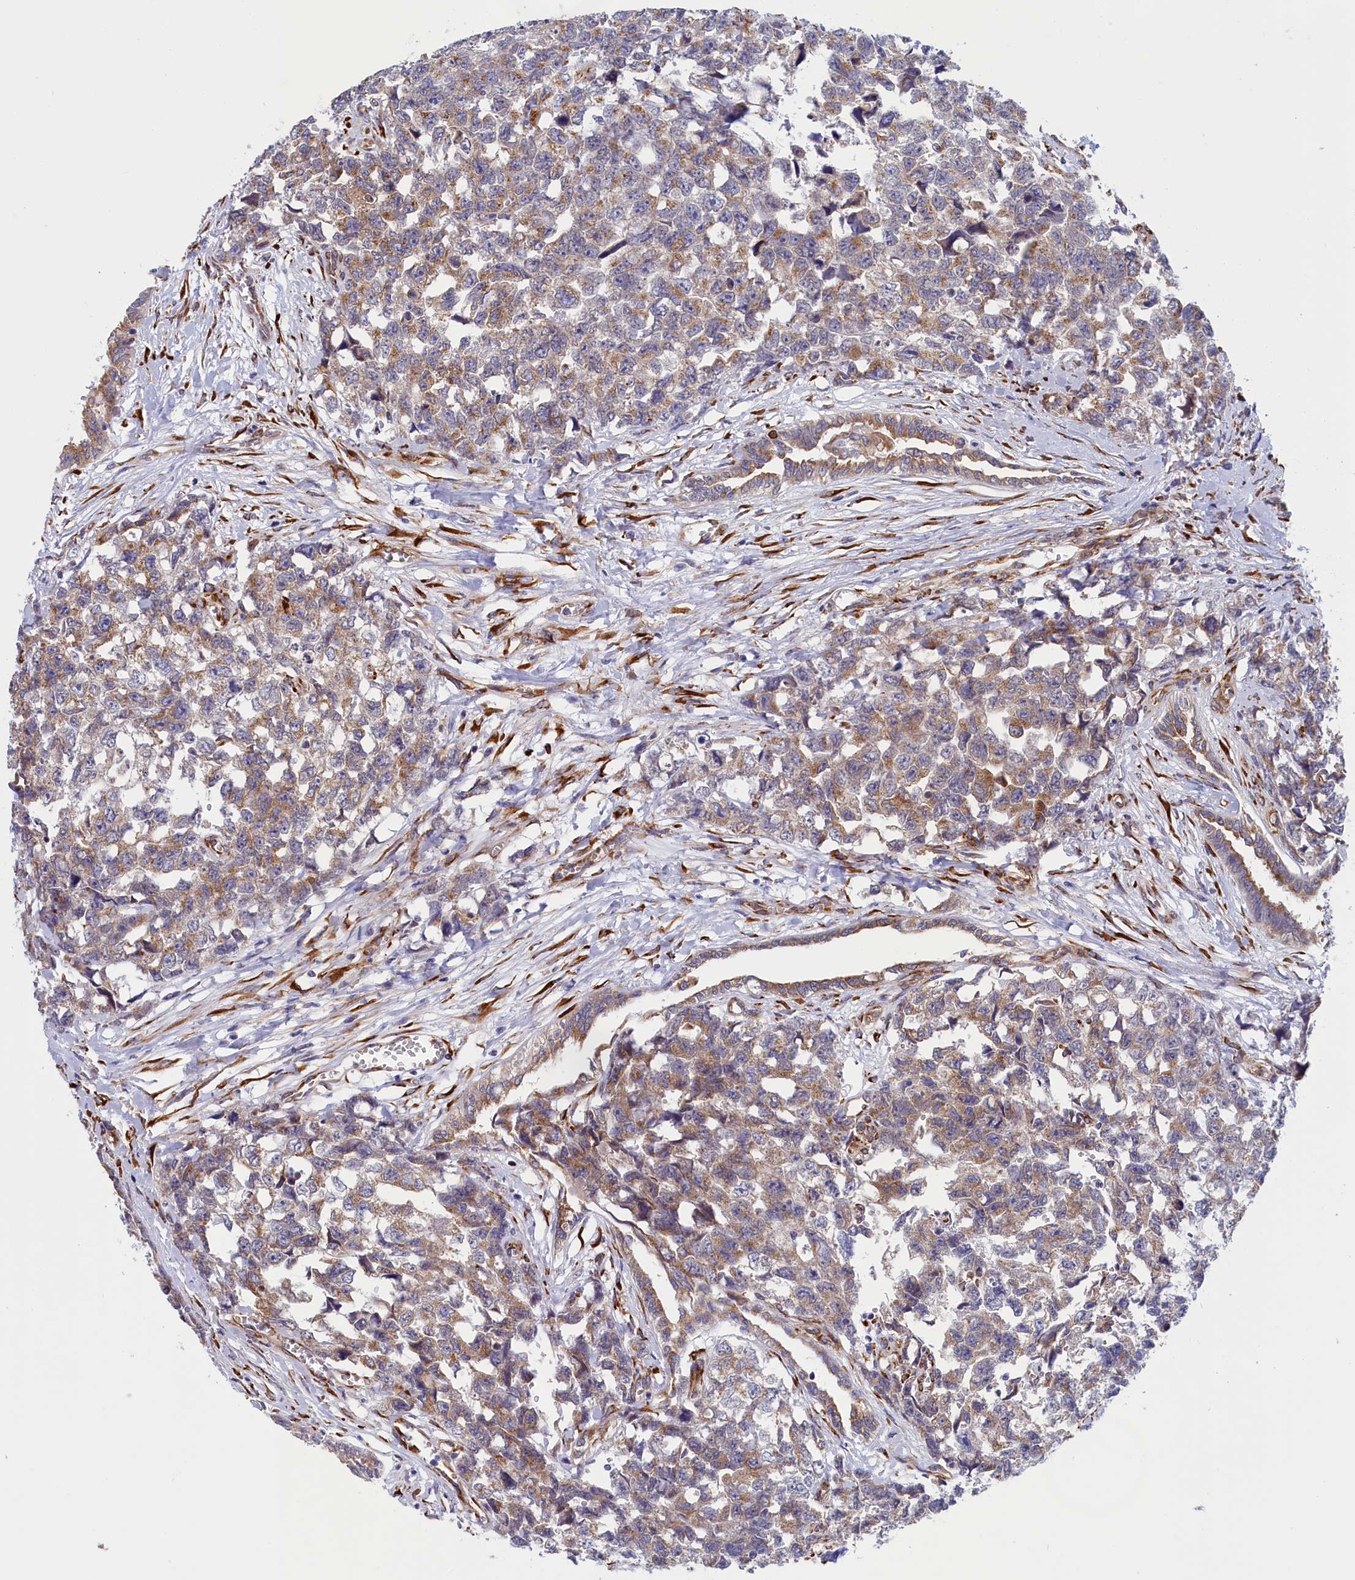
{"staining": {"intensity": "moderate", "quantity": "25%-75%", "location": "cytoplasmic/membranous"}, "tissue": "testis cancer", "cell_type": "Tumor cells", "image_type": "cancer", "snomed": [{"axis": "morphology", "description": "Carcinoma, Embryonal, NOS"}, {"axis": "topography", "description": "Testis"}], "caption": "This histopathology image reveals testis cancer stained with immunohistochemistry (IHC) to label a protein in brown. The cytoplasmic/membranous of tumor cells show moderate positivity for the protein. Nuclei are counter-stained blue.", "gene": "CCDC68", "patient": {"sex": "male", "age": 31}}